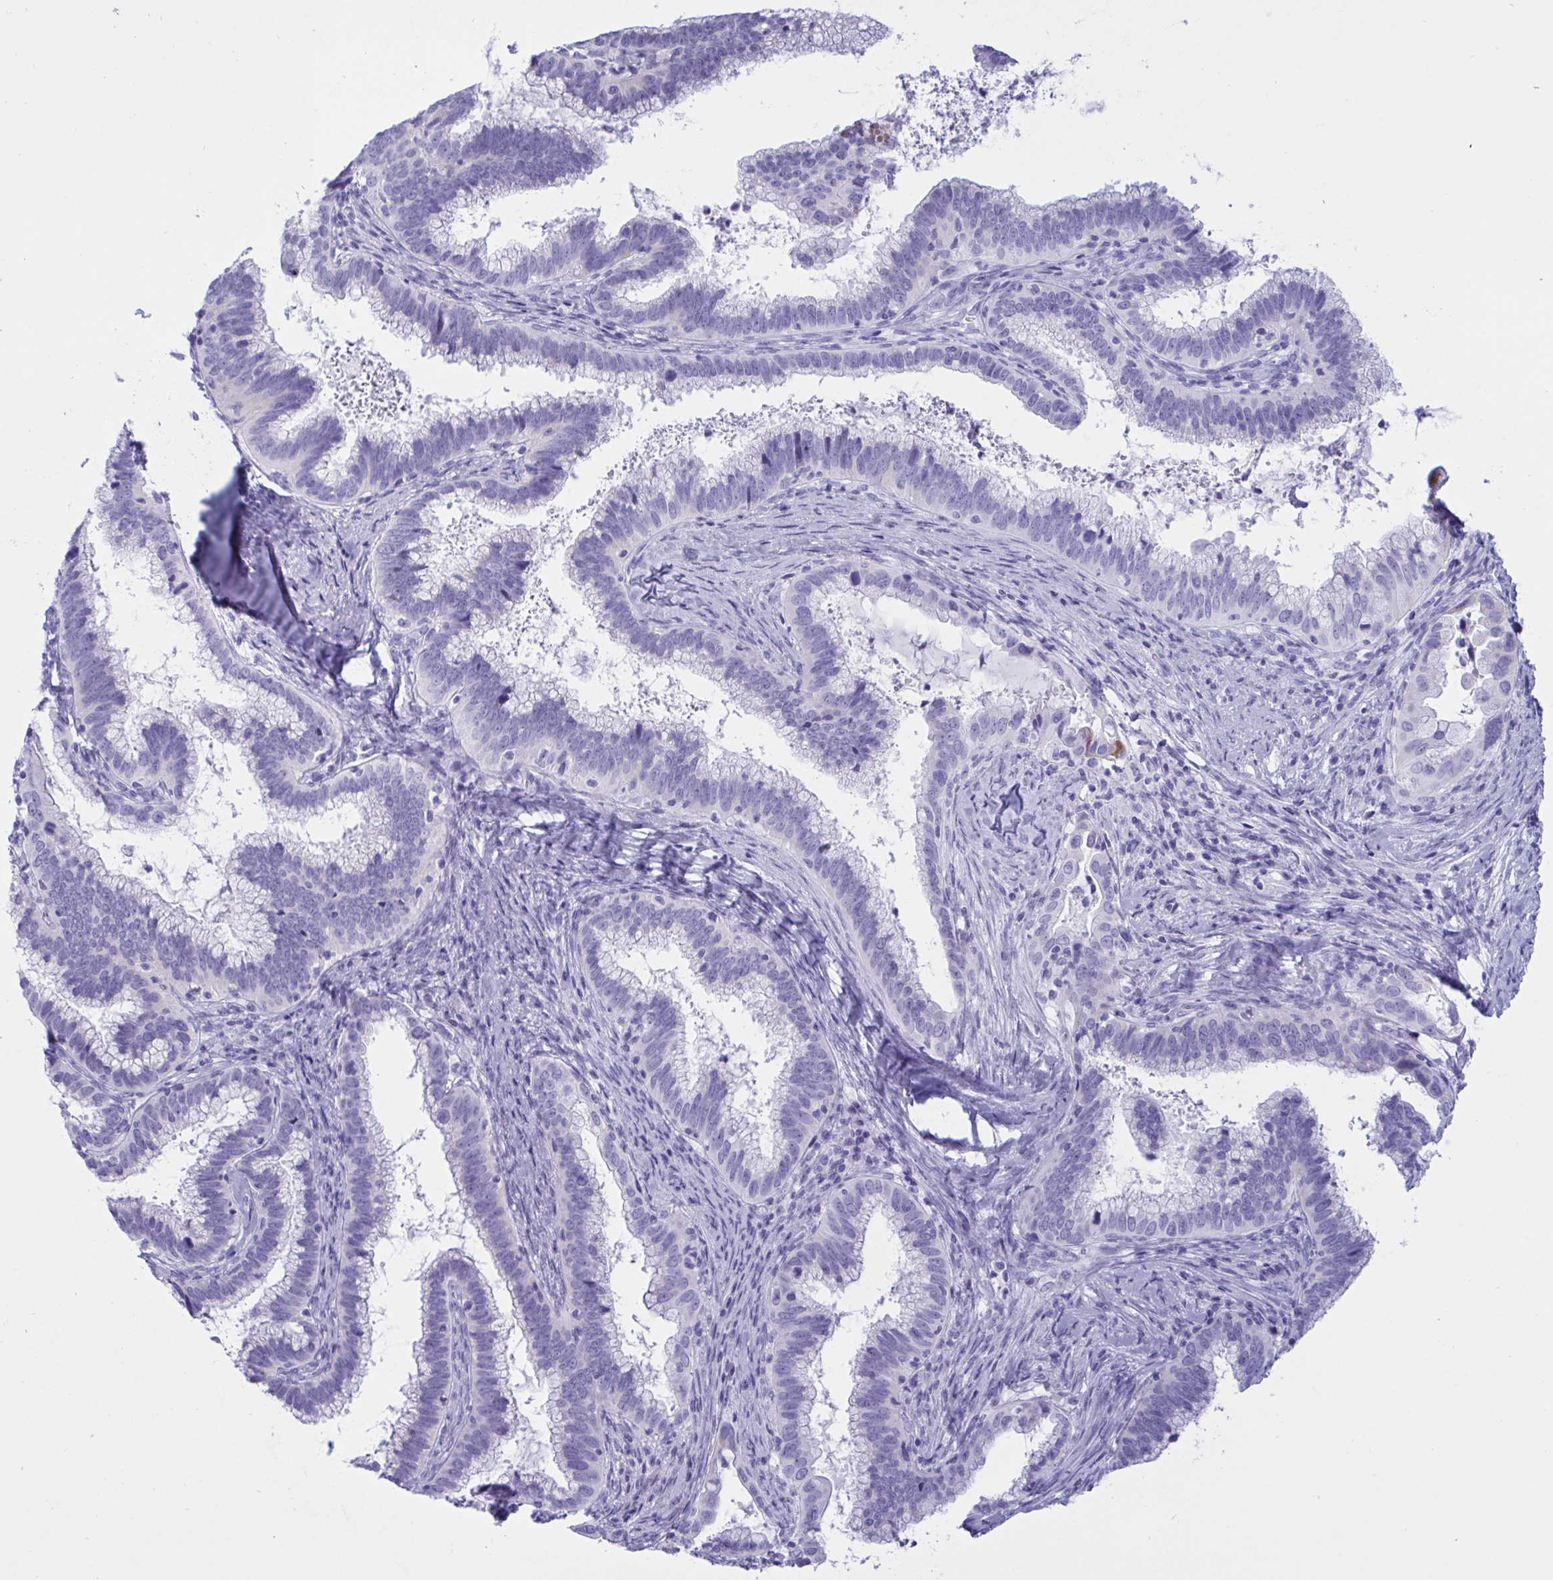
{"staining": {"intensity": "negative", "quantity": "none", "location": "none"}, "tissue": "cervical cancer", "cell_type": "Tumor cells", "image_type": "cancer", "snomed": [{"axis": "morphology", "description": "Adenocarcinoma, NOS"}, {"axis": "topography", "description": "Cervix"}], "caption": "Immunohistochemical staining of adenocarcinoma (cervical) exhibits no significant staining in tumor cells. The staining is performed using DAB brown chromogen with nuclei counter-stained in using hematoxylin.", "gene": "OXLD1", "patient": {"sex": "female", "age": 56}}